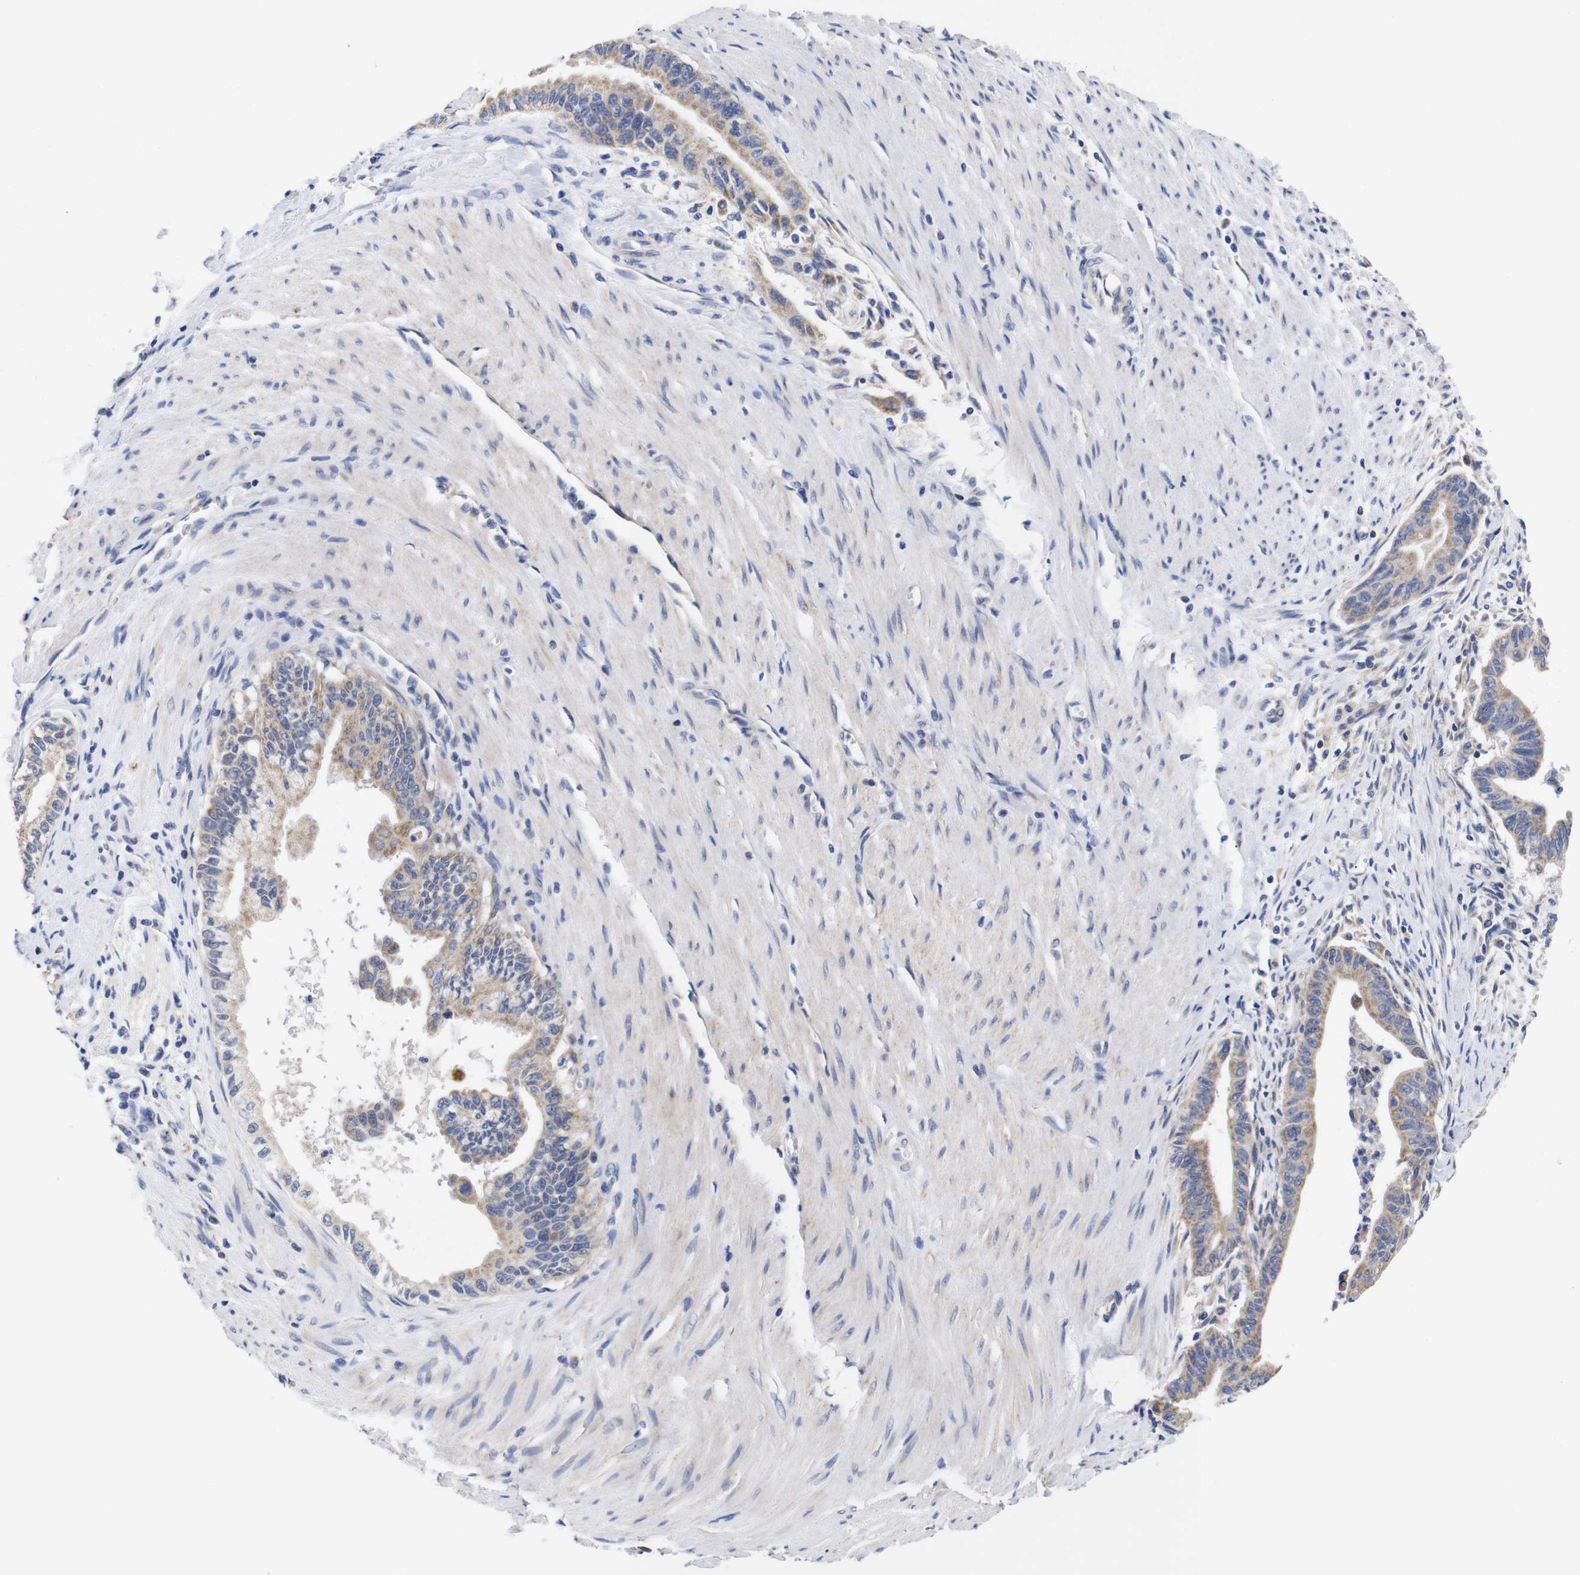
{"staining": {"intensity": "moderate", "quantity": ">75%", "location": "cytoplasmic/membranous"}, "tissue": "pancreatic cancer", "cell_type": "Tumor cells", "image_type": "cancer", "snomed": [{"axis": "morphology", "description": "Adenocarcinoma, NOS"}, {"axis": "topography", "description": "Pancreas"}], "caption": "Approximately >75% of tumor cells in pancreatic cancer (adenocarcinoma) reveal moderate cytoplasmic/membranous protein positivity as visualized by brown immunohistochemical staining.", "gene": "OPN3", "patient": {"sex": "male", "age": 70}}